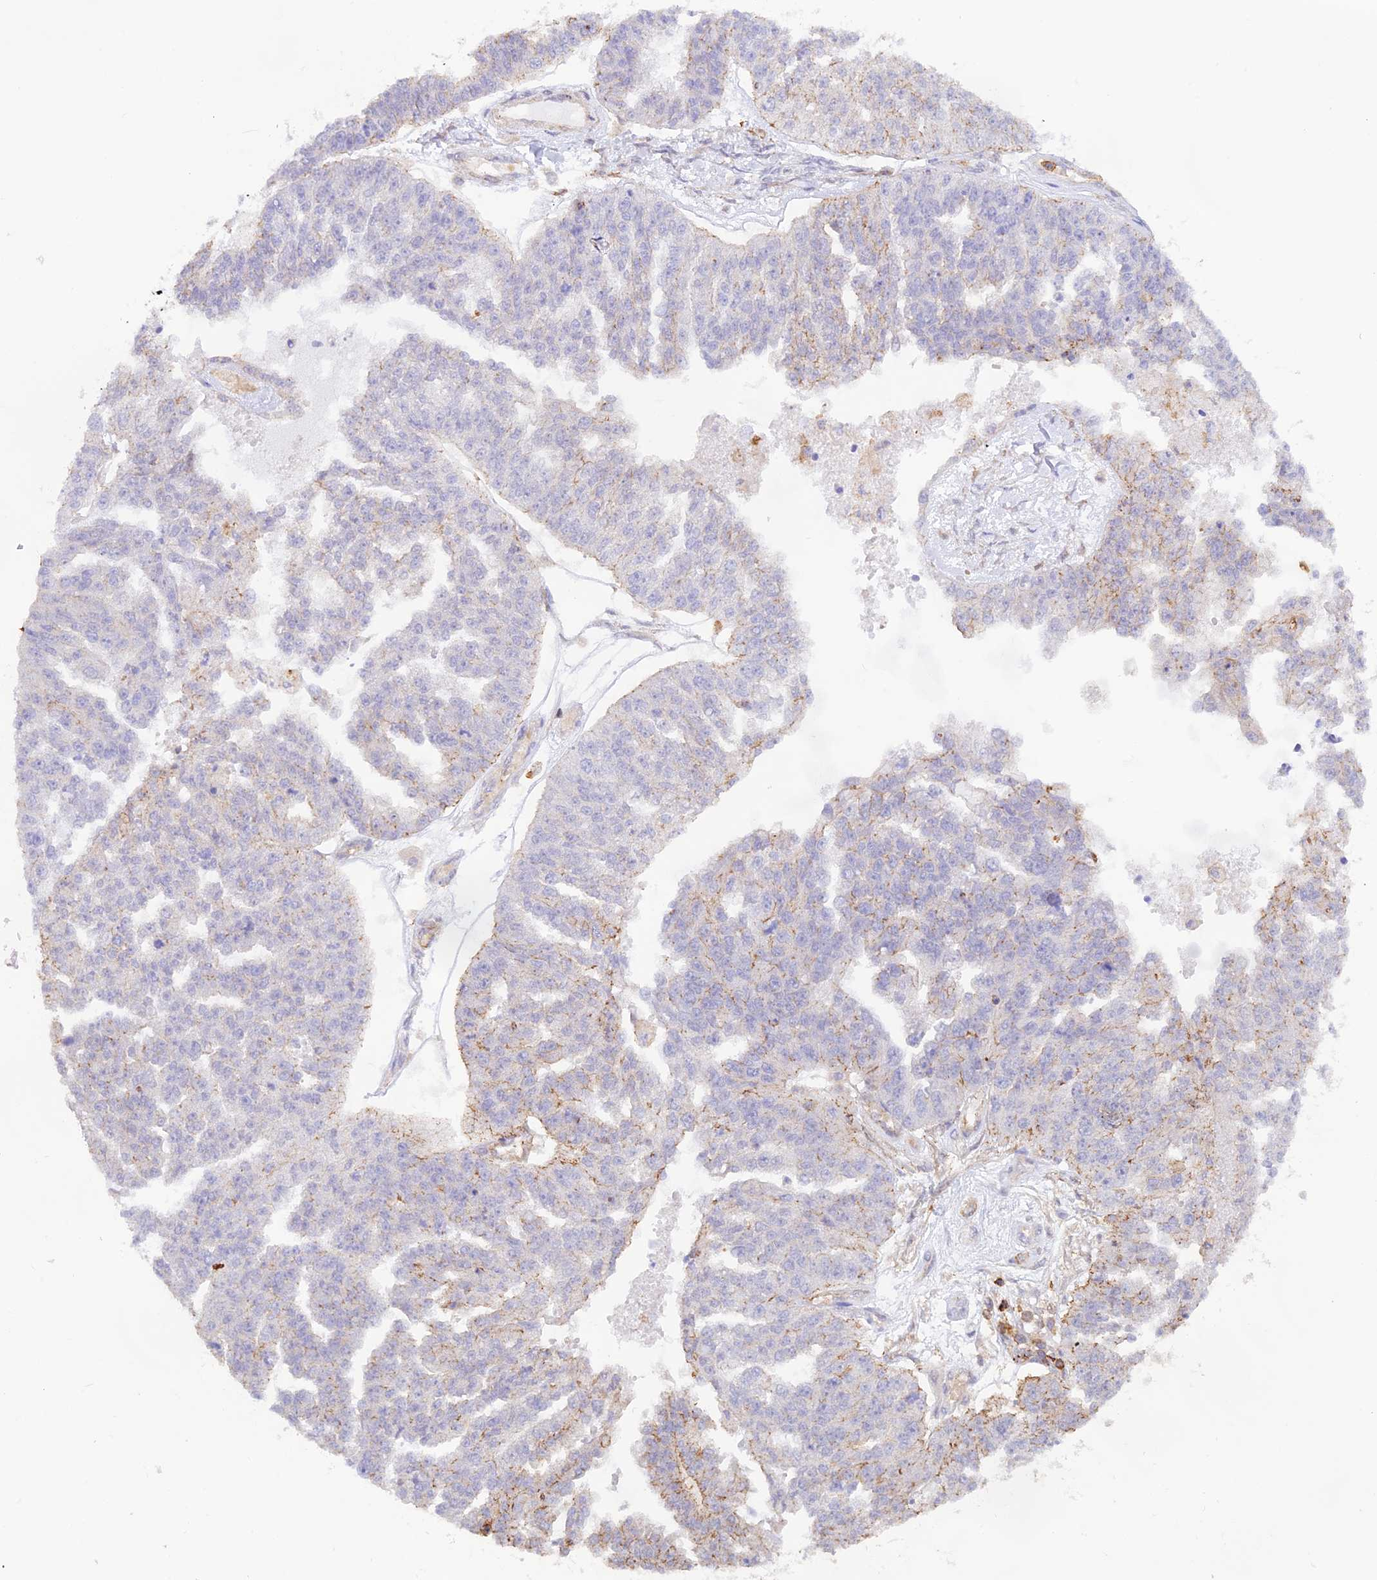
{"staining": {"intensity": "weak", "quantity": "<25%", "location": "cytoplasmic/membranous"}, "tissue": "ovarian cancer", "cell_type": "Tumor cells", "image_type": "cancer", "snomed": [{"axis": "morphology", "description": "Cystadenocarcinoma, serous, NOS"}, {"axis": "topography", "description": "Ovary"}], "caption": "Immunohistochemistry (IHC) image of human ovarian serous cystadenocarcinoma stained for a protein (brown), which shows no staining in tumor cells.", "gene": "DENND1C", "patient": {"sex": "female", "age": 58}}